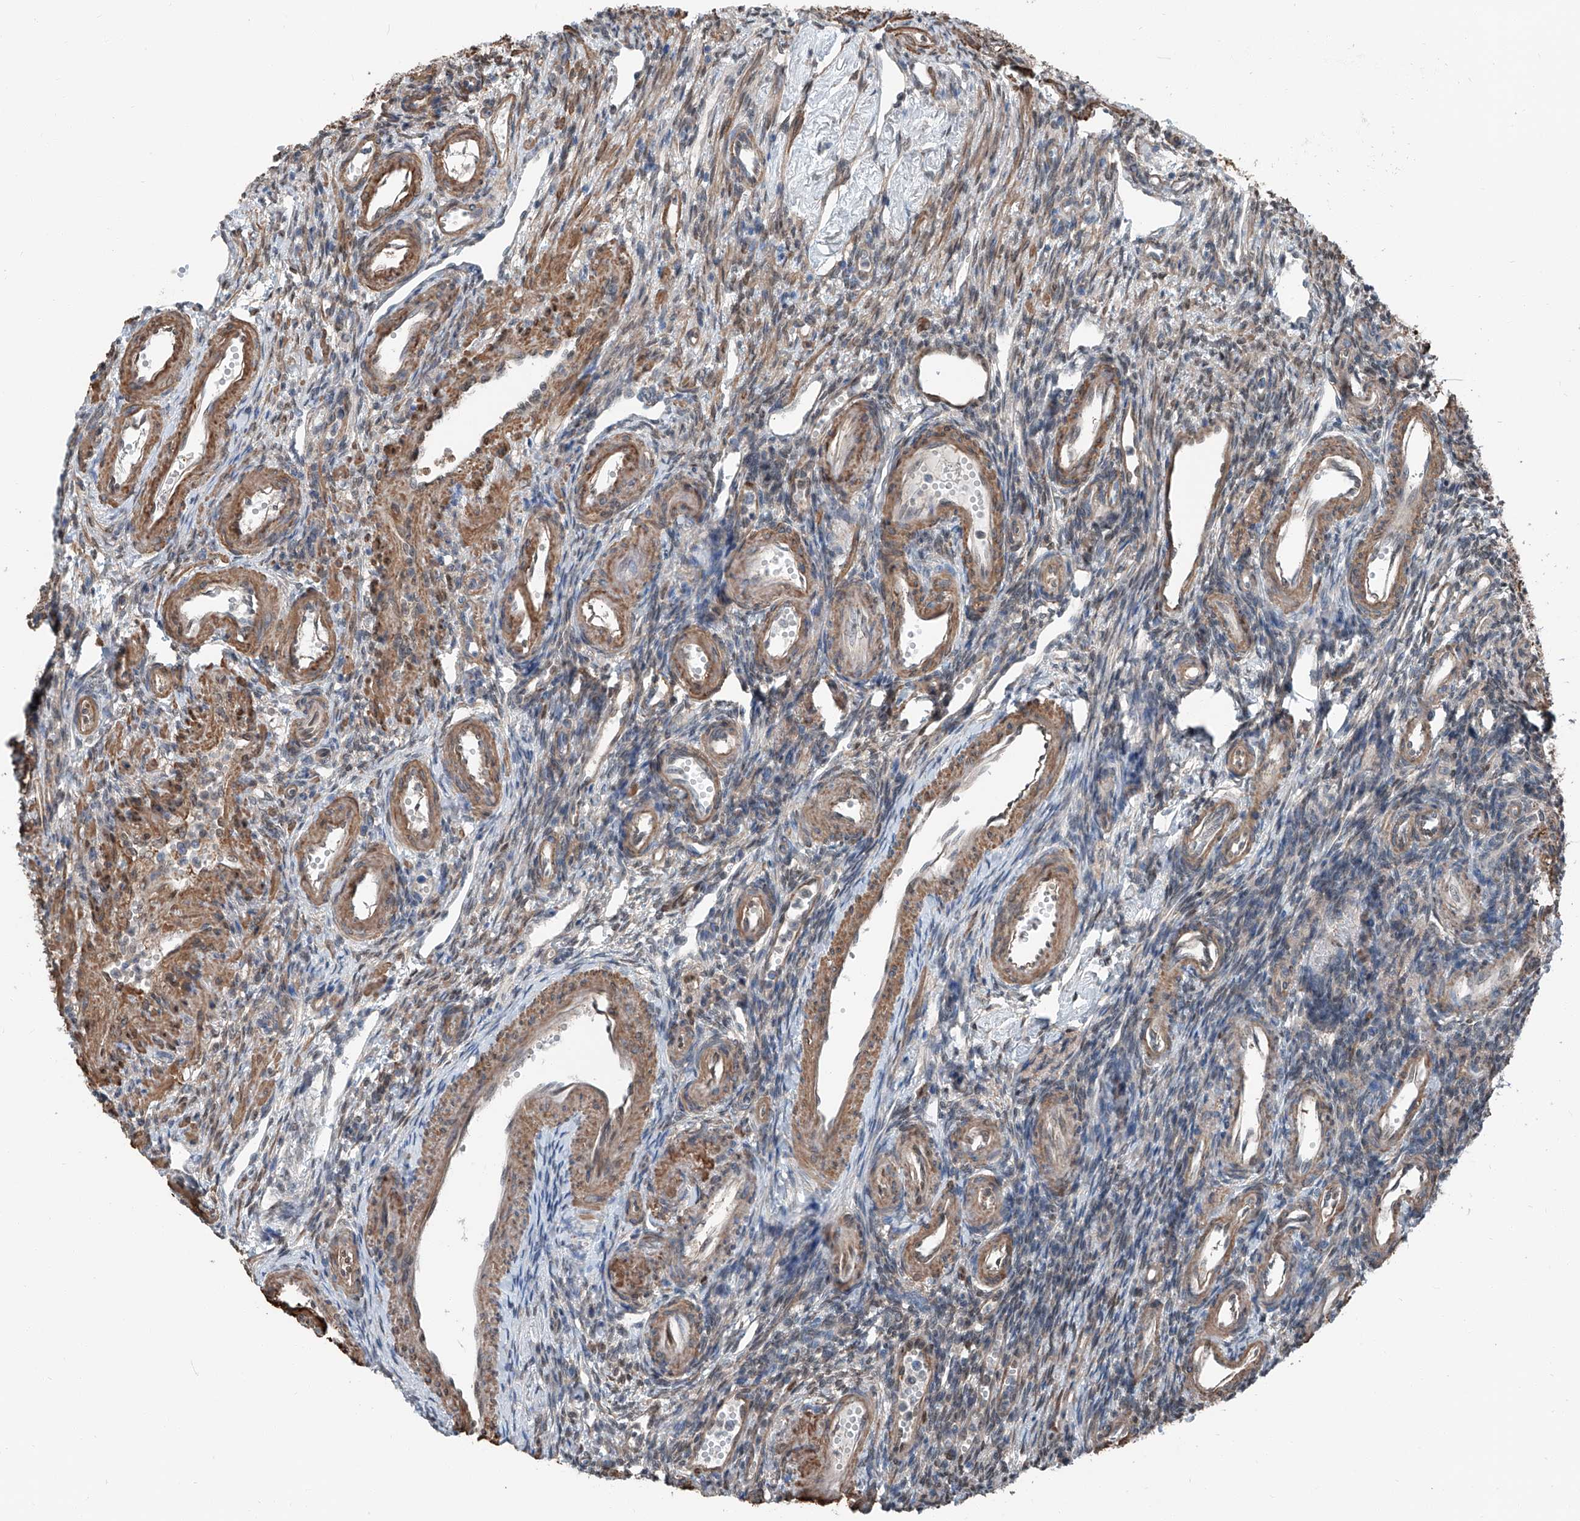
{"staining": {"intensity": "negative", "quantity": "none", "location": "none"}, "tissue": "ovary", "cell_type": "Ovarian stroma cells", "image_type": "normal", "snomed": [{"axis": "morphology", "description": "Normal tissue, NOS"}, {"axis": "morphology", "description": "Cyst, NOS"}, {"axis": "topography", "description": "Ovary"}], "caption": "IHC histopathology image of unremarkable human ovary stained for a protein (brown), which shows no staining in ovarian stroma cells.", "gene": "HSPA6", "patient": {"sex": "female", "age": 33}}